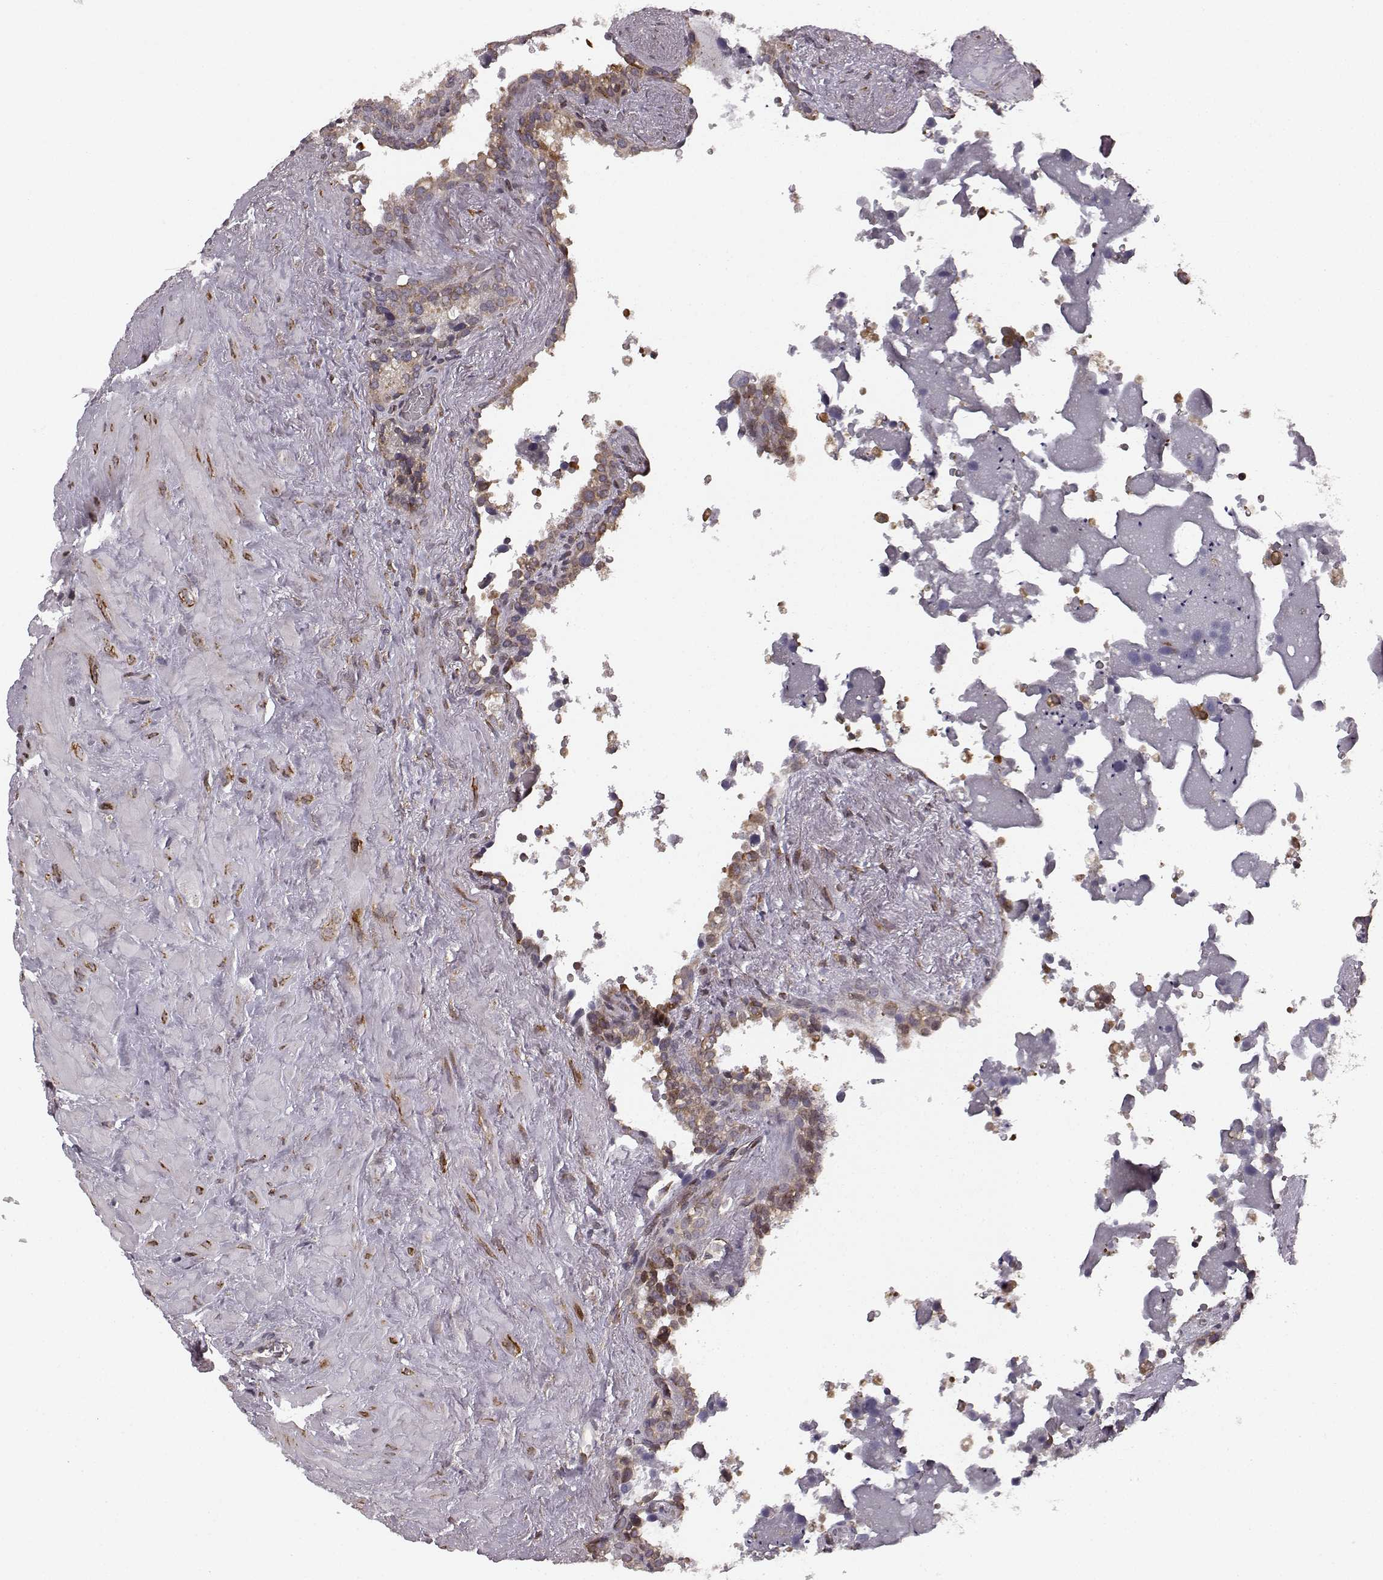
{"staining": {"intensity": "moderate", "quantity": "25%-75%", "location": "cytoplasmic/membranous"}, "tissue": "seminal vesicle", "cell_type": "Glandular cells", "image_type": "normal", "snomed": [{"axis": "morphology", "description": "Normal tissue, NOS"}, {"axis": "topography", "description": "Seminal veicle"}], "caption": "Immunohistochemistry histopathology image of benign human seminal vesicle stained for a protein (brown), which shows medium levels of moderate cytoplasmic/membranous staining in approximately 25%-75% of glandular cells.", "gene": "TMEM14A", "patient": {"sex": "male", "age": 71}}